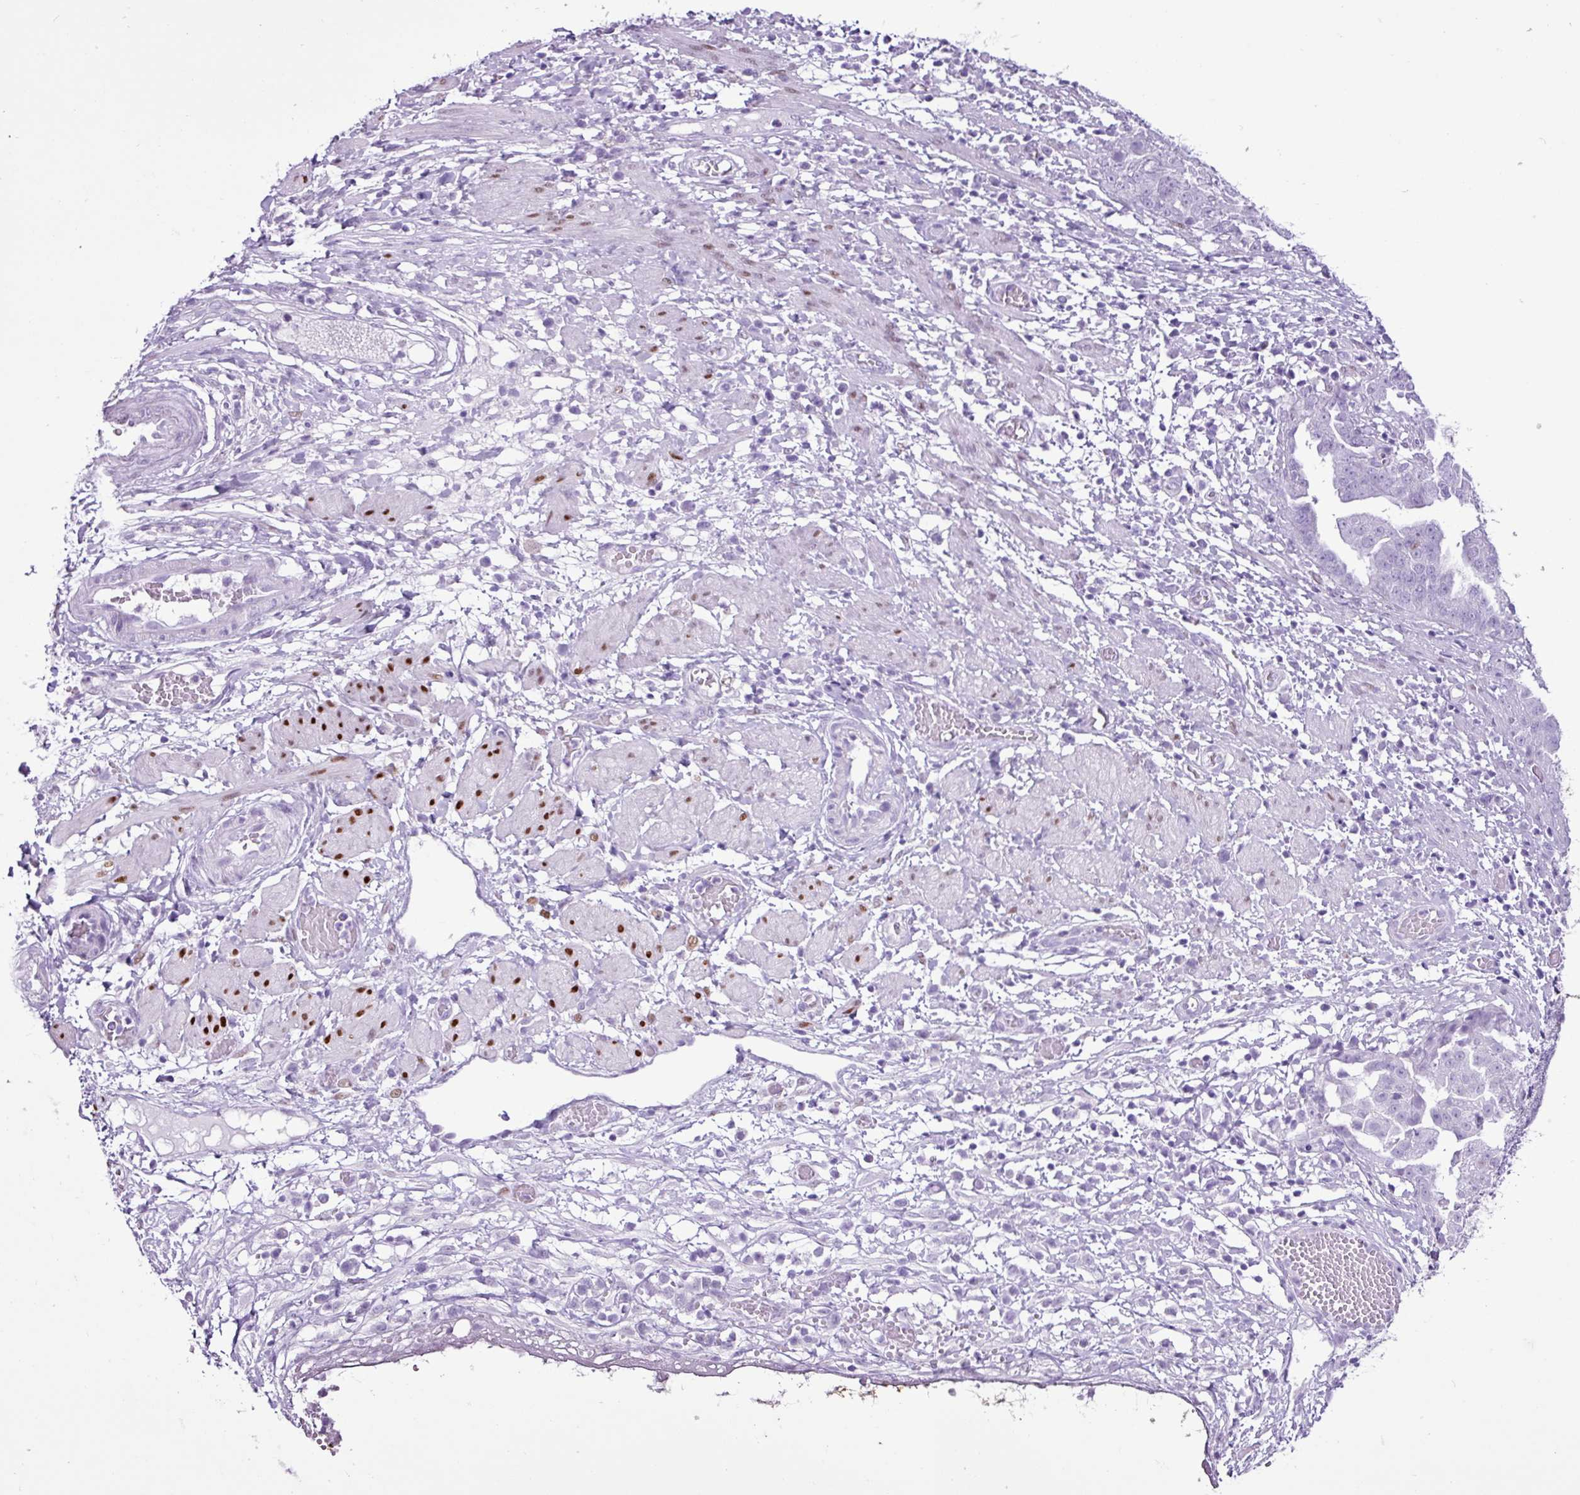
{"staining": {"intensity": "negative", "quantity": "none", "location": "none"}, "tissue": "ovarian cancer", "cell_type": "Tumor cells", "image_type": "cancer", "snomed": [{"axis": "morphology", "description": "Cystadenocarcinoma, serous, NOS"}, {"axis": "topography", "description": "Ovary"}], "caption": "The histopathology image shows no significant positivity in tumor cells of ovarian cancer.", "gene": "PGR", "patient": {"sex": "female", "age": 58}}